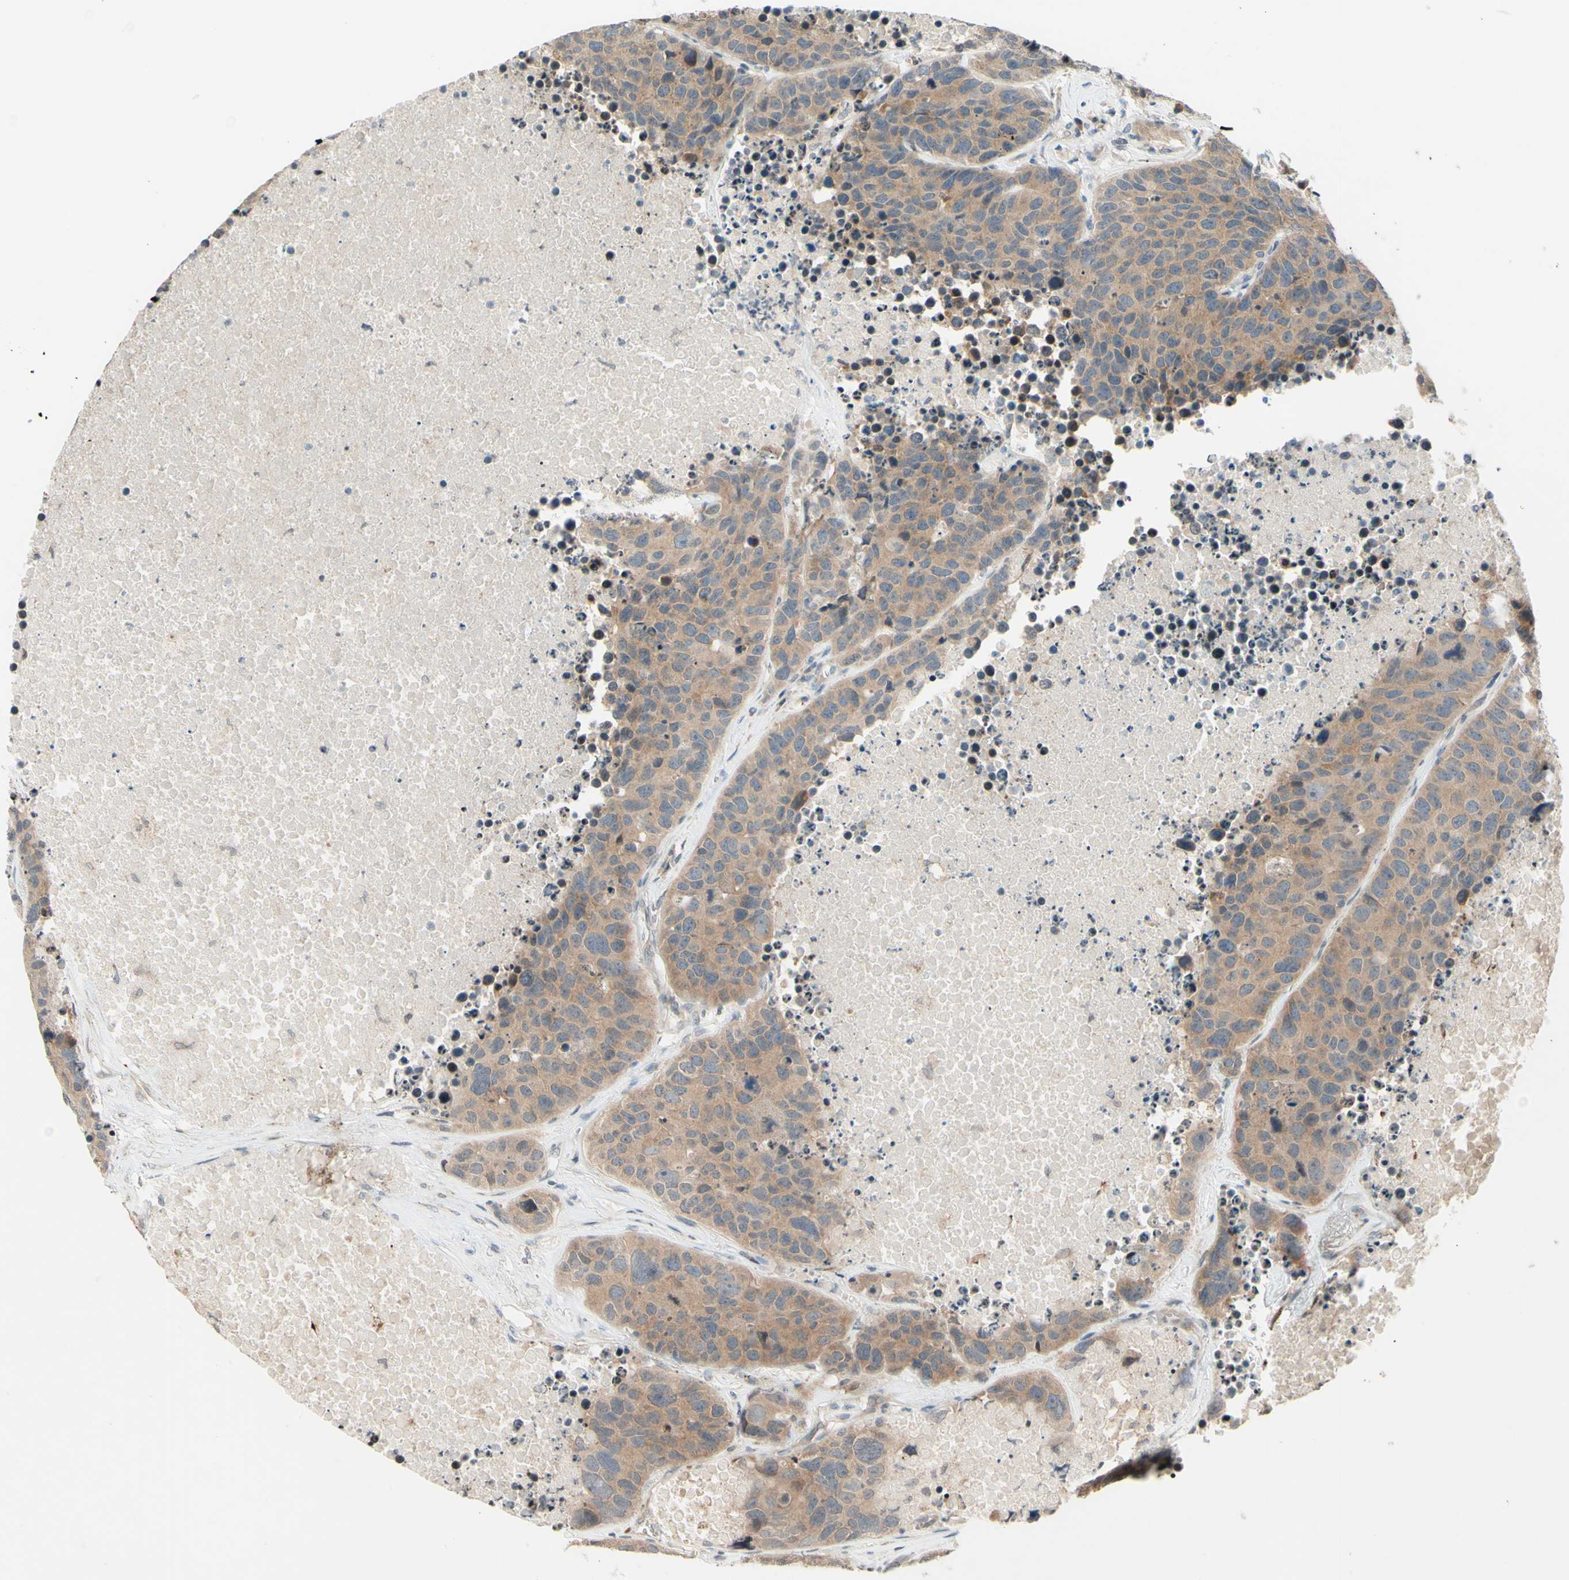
{"staining": {"intensity": "weak", "quantity": ">75%", "location": "cytoplasmic/membranous"}, "tissue": "carcinoid", "cell_type": "Tumor cells", "image_type": "cancer", "snomed": [{"axis": "morphology", "description": "Carcinoid, malignant, NOS"}, {"axis": "topography", "description": "Lung"}], "caption": "This is a photomicrograph of IHC staining of carcinoid, which shows weak positivity in the cytoplasmic/membranous of tumor cells.", "gene": "ZW10", "patient": {"sex": "male", "age": 60}}